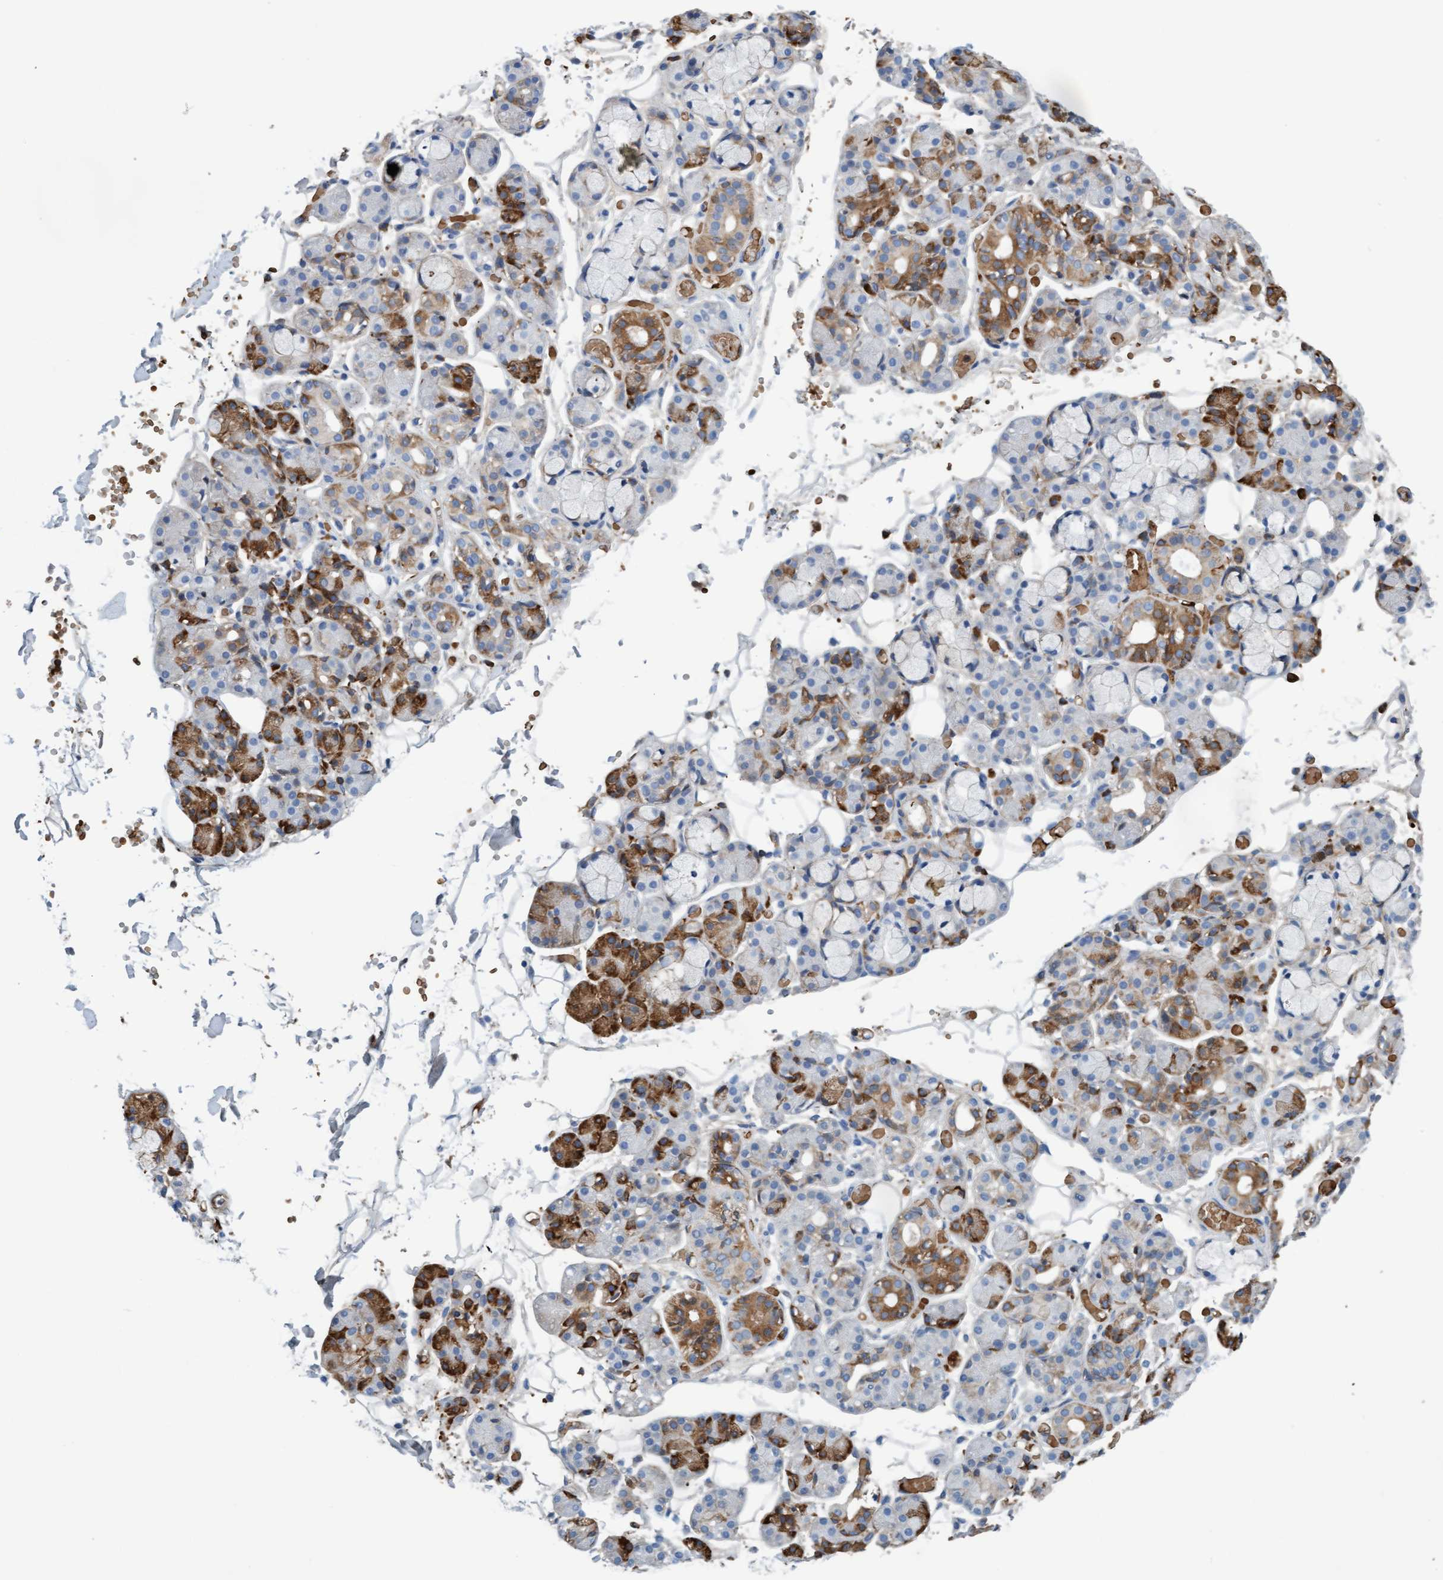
{"staining": {"intensity": "moderate", "quantity": "25%-75%", "location": "cytoplasmic/membranous"}, "tissue": "salivary gland", "cell_type": "Glandular cells", "image_type": "normal", "snomed": [{"axis": "morphology", "description": "Normal tissue, NOS"}, {"axis": "topography", "description": "Salivary gland"}], "caption": "Immunohistochemistry of normal human salivary gland exhibits medium levels of moderate cytoplasmic/membranous positivity in about 25%-75% of glandular cells. (DAB (3,3'-diaminobenzidine) IHC, brown staining for protein, blue staining for nuclei).", "gene": "P2RX5", "patient": {"sex": "male", "age": 63}}